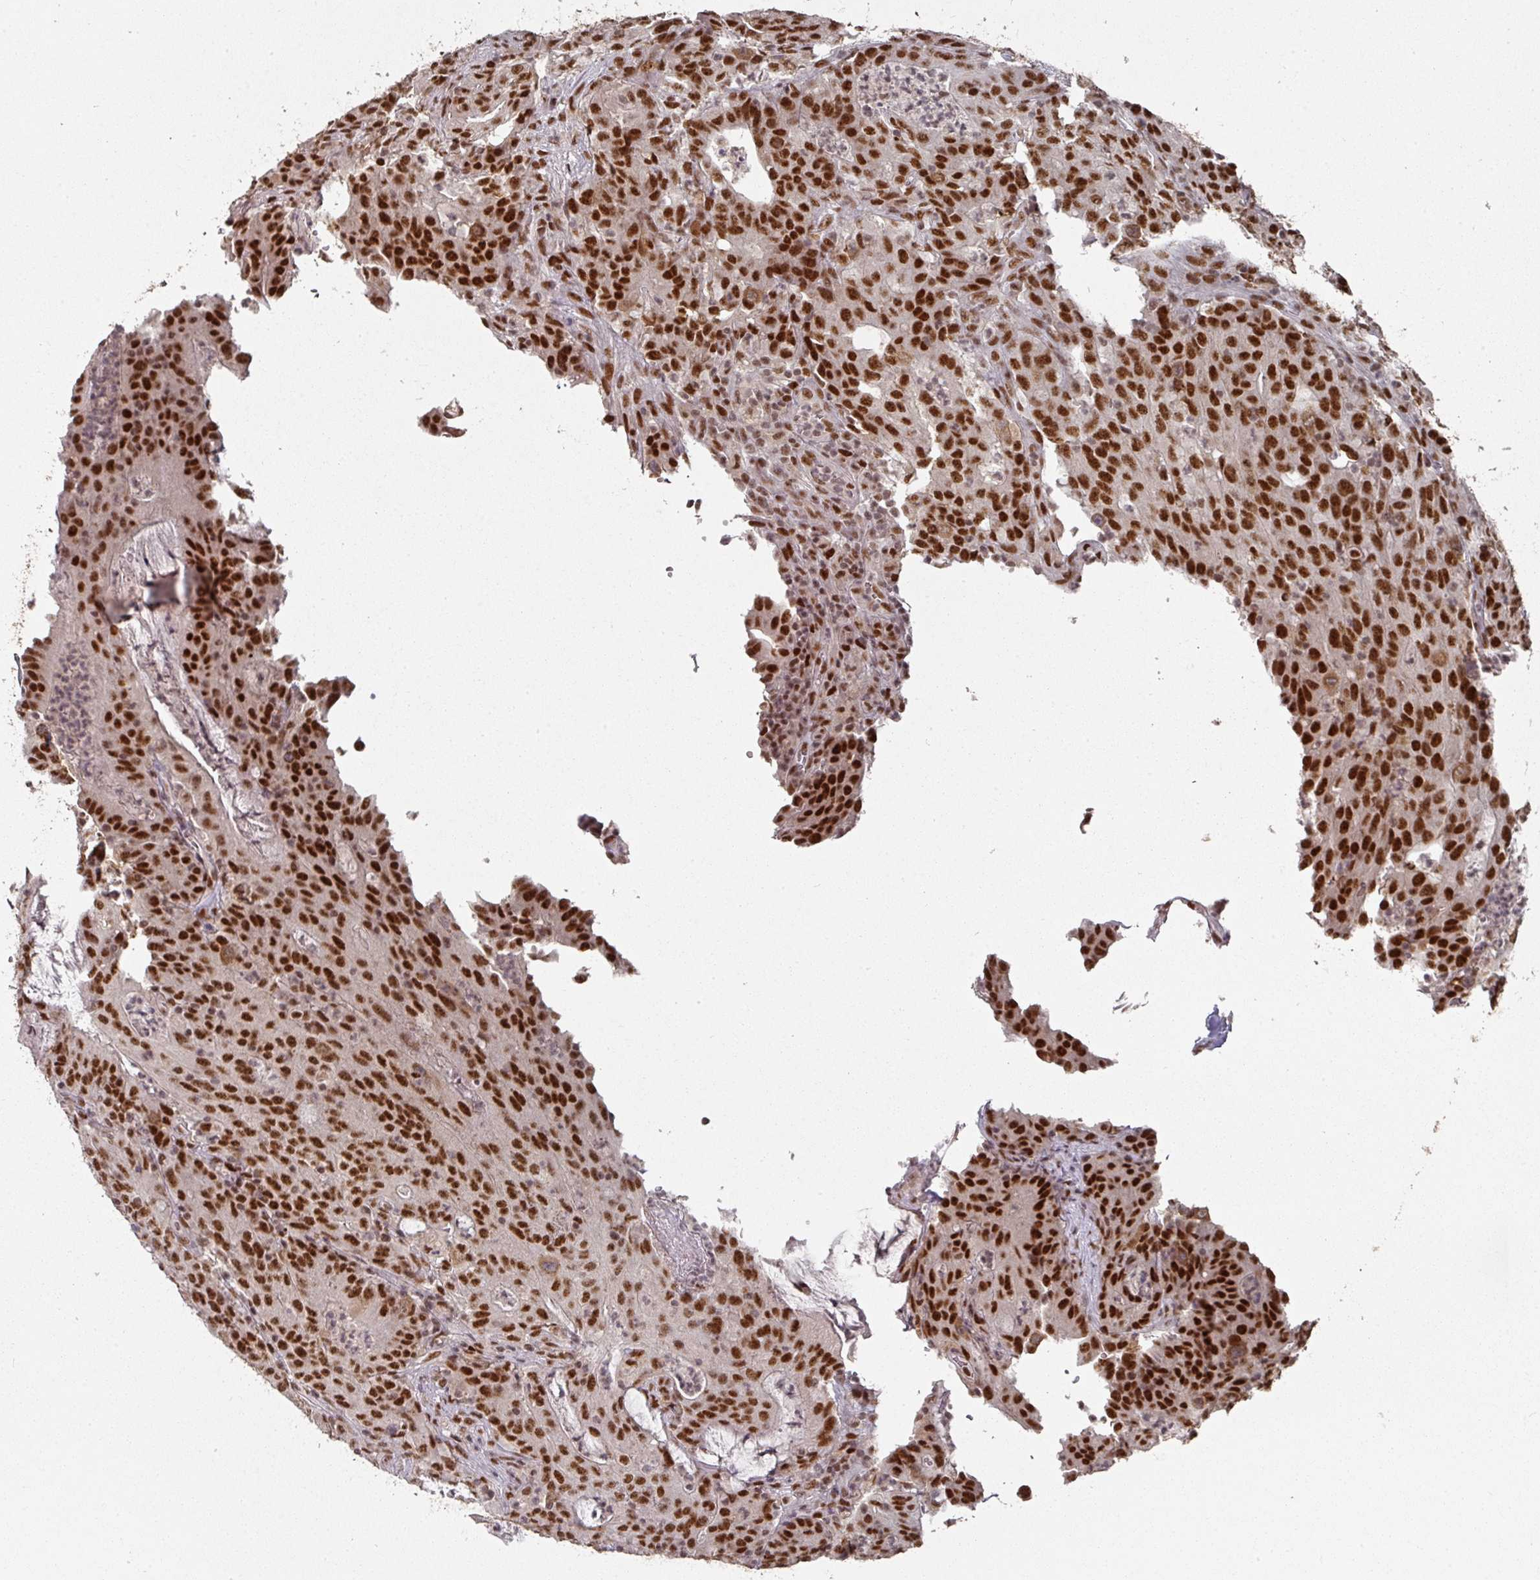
{"staining": {"intensity": "strong", "quantity": ">75%", "location": "nuclear"}, "tissue": "colorectal cancer", "cell_type": "Tumor cells", "image_type": "cancer", "snomed": [{"axis": "morphology", "description": "Adenocarcinoma, NOS"}, {"axis": "topography", "description": "Colon"}], "caption": "Brown immunohistochemical staining in human adenocarcinoma (colorectal) demonstrates strong nuclear expression in about >75% of tumor cells.", "gene": "MEPCE", "patient": {"sex": "male", "age": 83}}